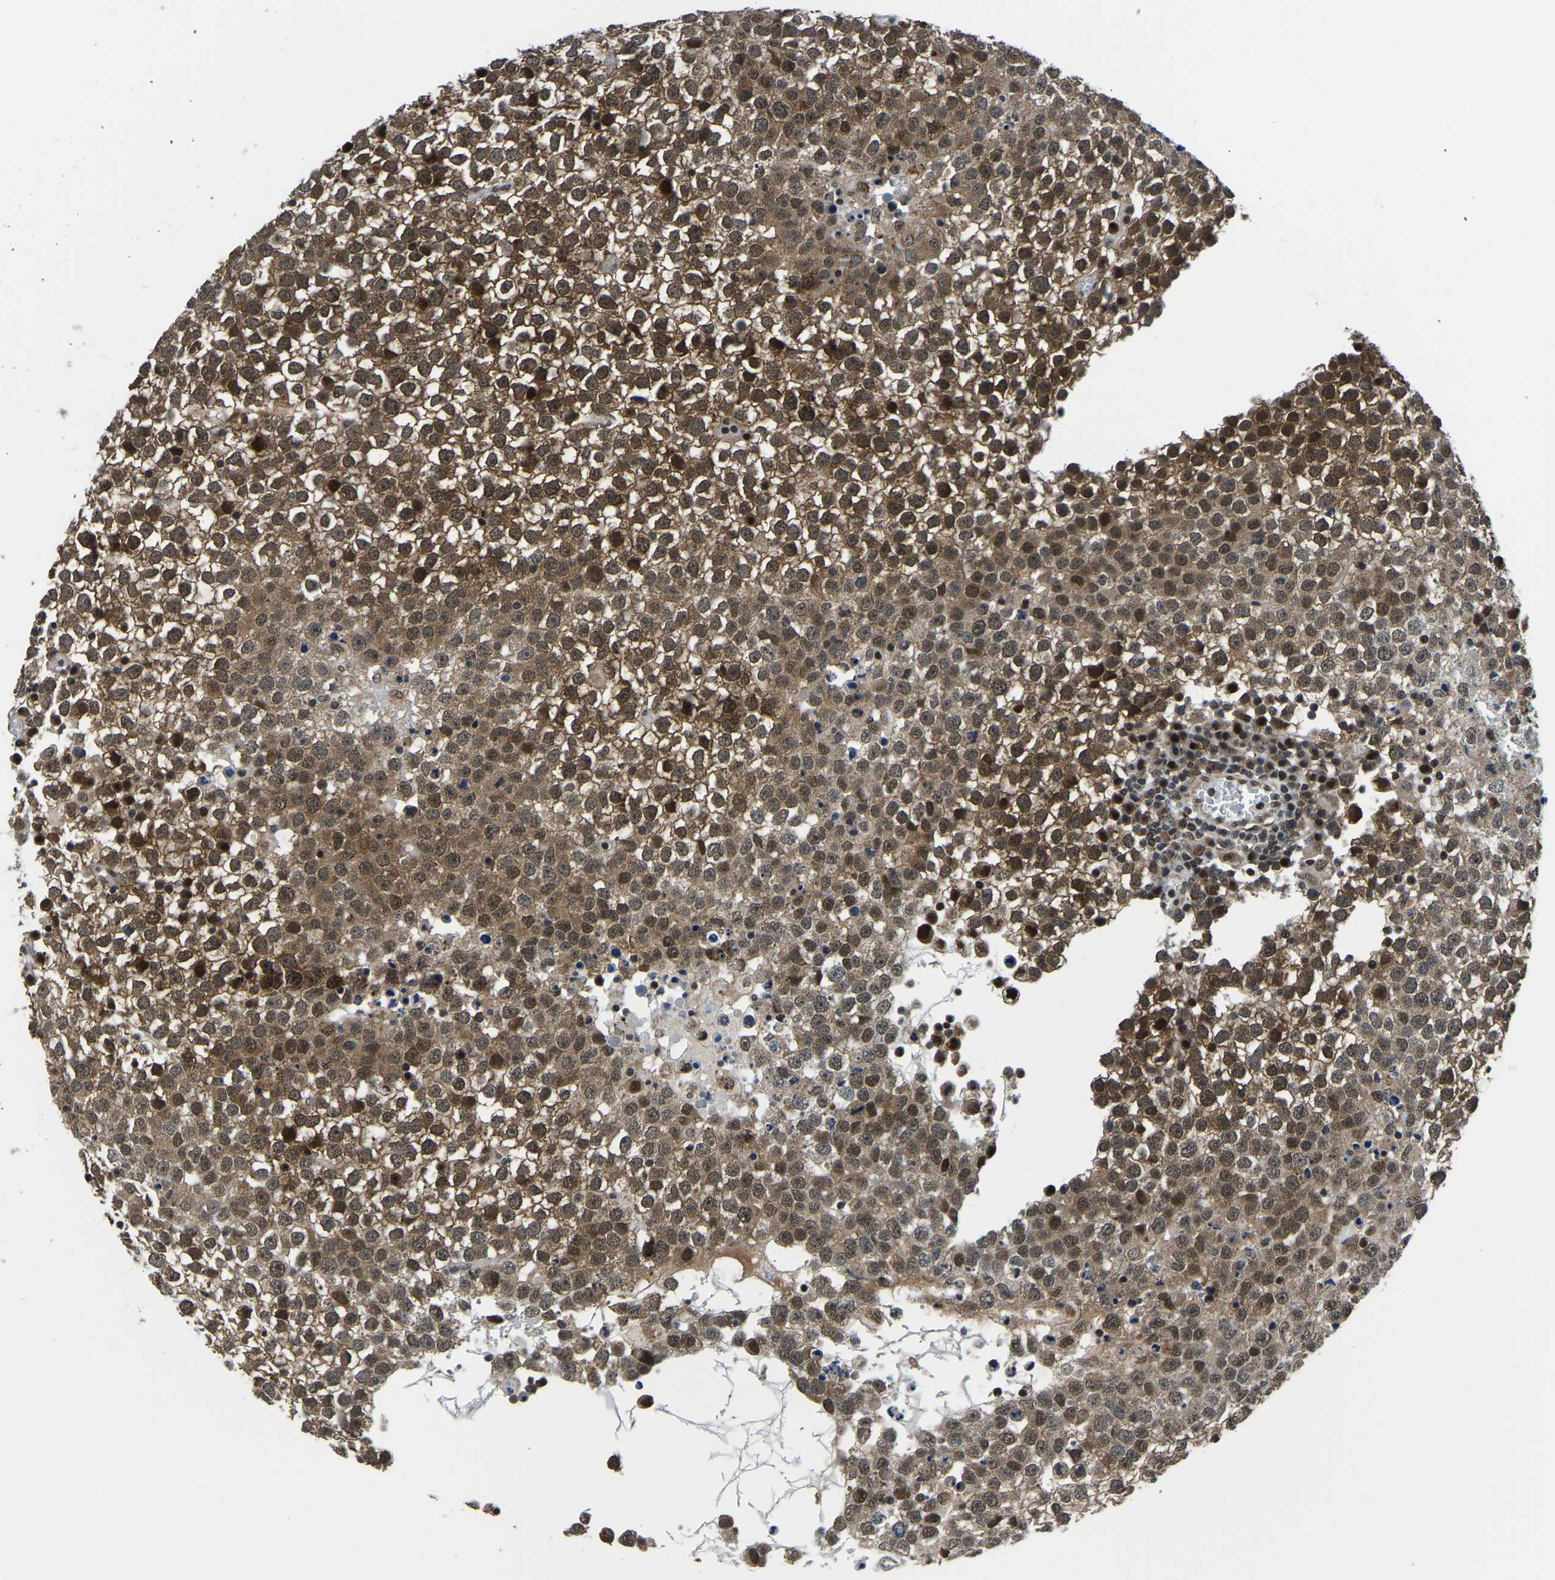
{"staining": {"intensity": "moderate", "quantity": ">75%", "location": "cytoplasmic/membranous,nuclear"}, "tissue": "testis cancer", "cell_type": "Tumor cells", "image_type": "cancer", "snomed": [{"axis": "morphology", "description": "Seminoma, NOS"}, {"axis": "topography", "description": "Testis"}], "caption": "A high-resolution histopathology image shows immunohistochemistry (IHC) staining of testis seminoma, which demonstrates moderate cytoplasmic/membranous and nuclear positivity in about >75% of tumor cells.", "gene": "DFFA", "patient": {"sex": "male", "age": 65}}